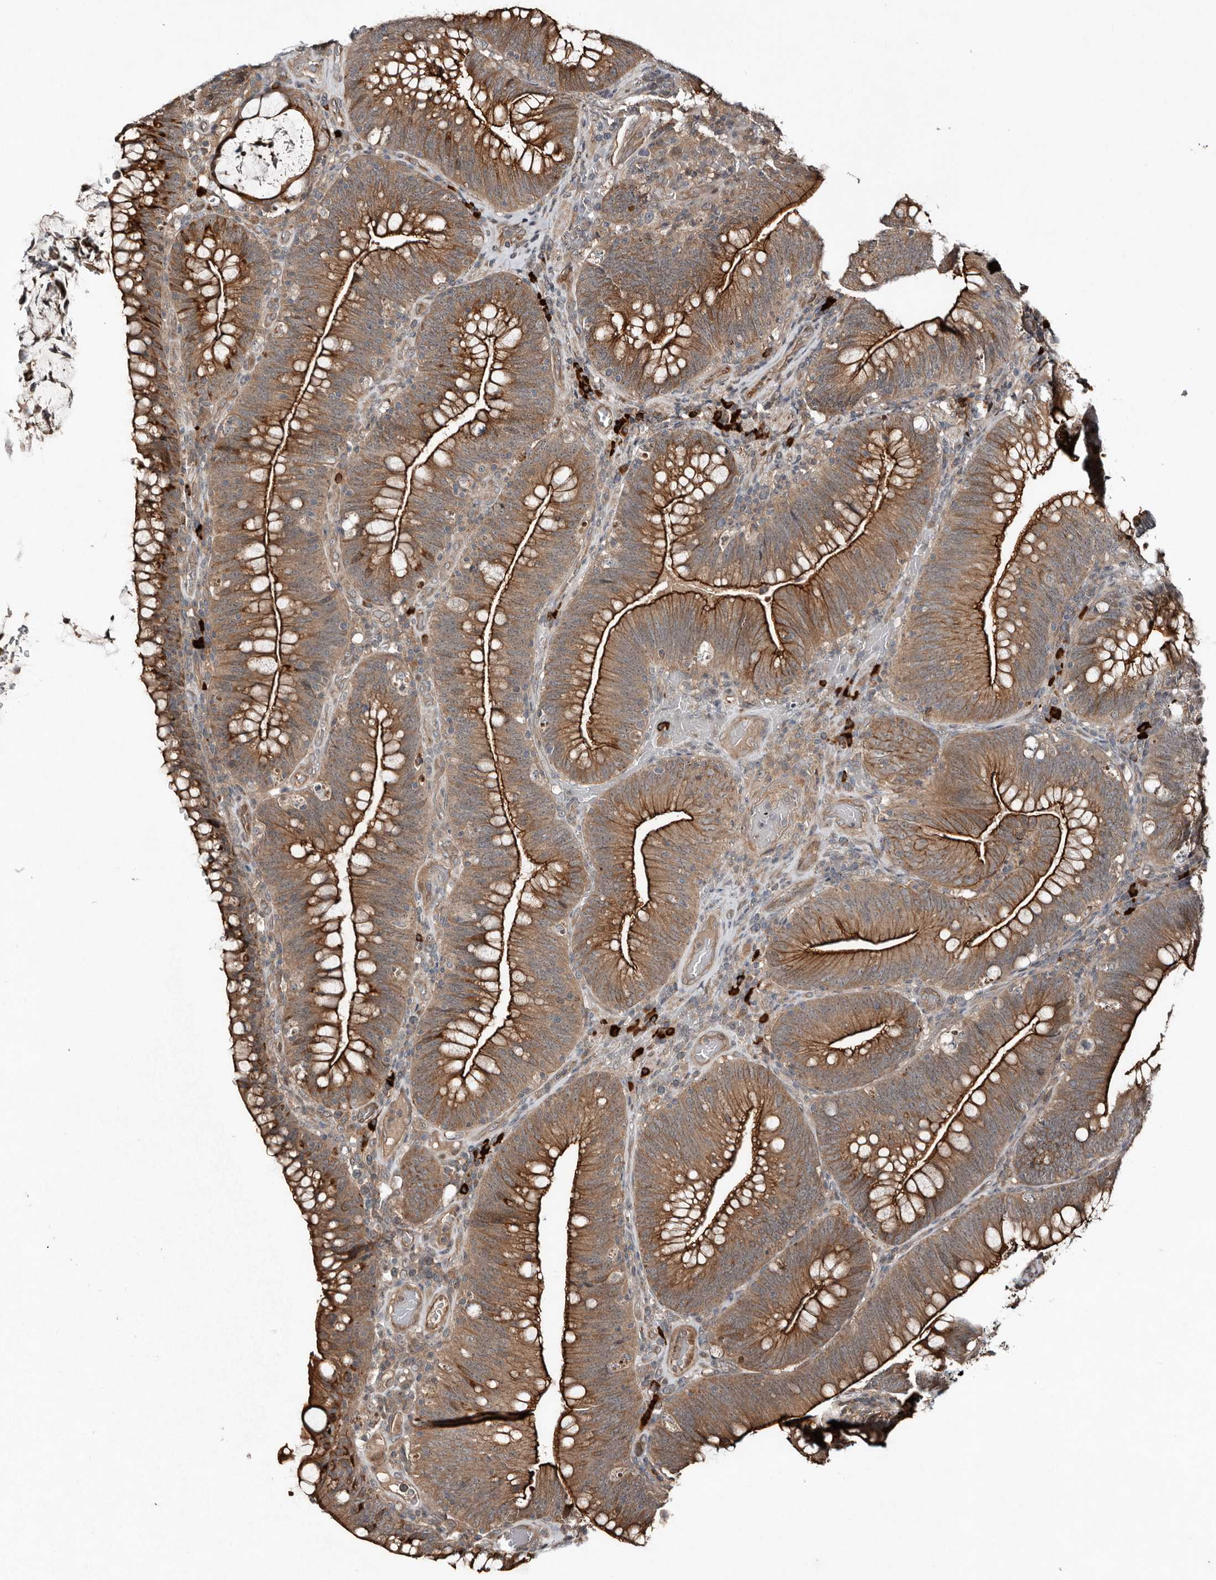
{"staining": {"intensity": "strong", "quantity": ">75%", "location": "cytoplasmic/membranous"}, "tissue": "colorectal cancer", "cell_type": "Tumor cells", "image_type": "cancer", "snomed": [{"axis": "morphology", "description": "Normal tissue, NOS"}, {"axis": "topography", "description": "Colon"}], "caption": "Approximately >75% of tumor cells in human colorectal cancer display strong cytoplasmic/membranous protein positivity as visualized by brown immunohistochemical staining.", "gene": "TEAD3", "patient": {"sex": "female", "age": 82}}